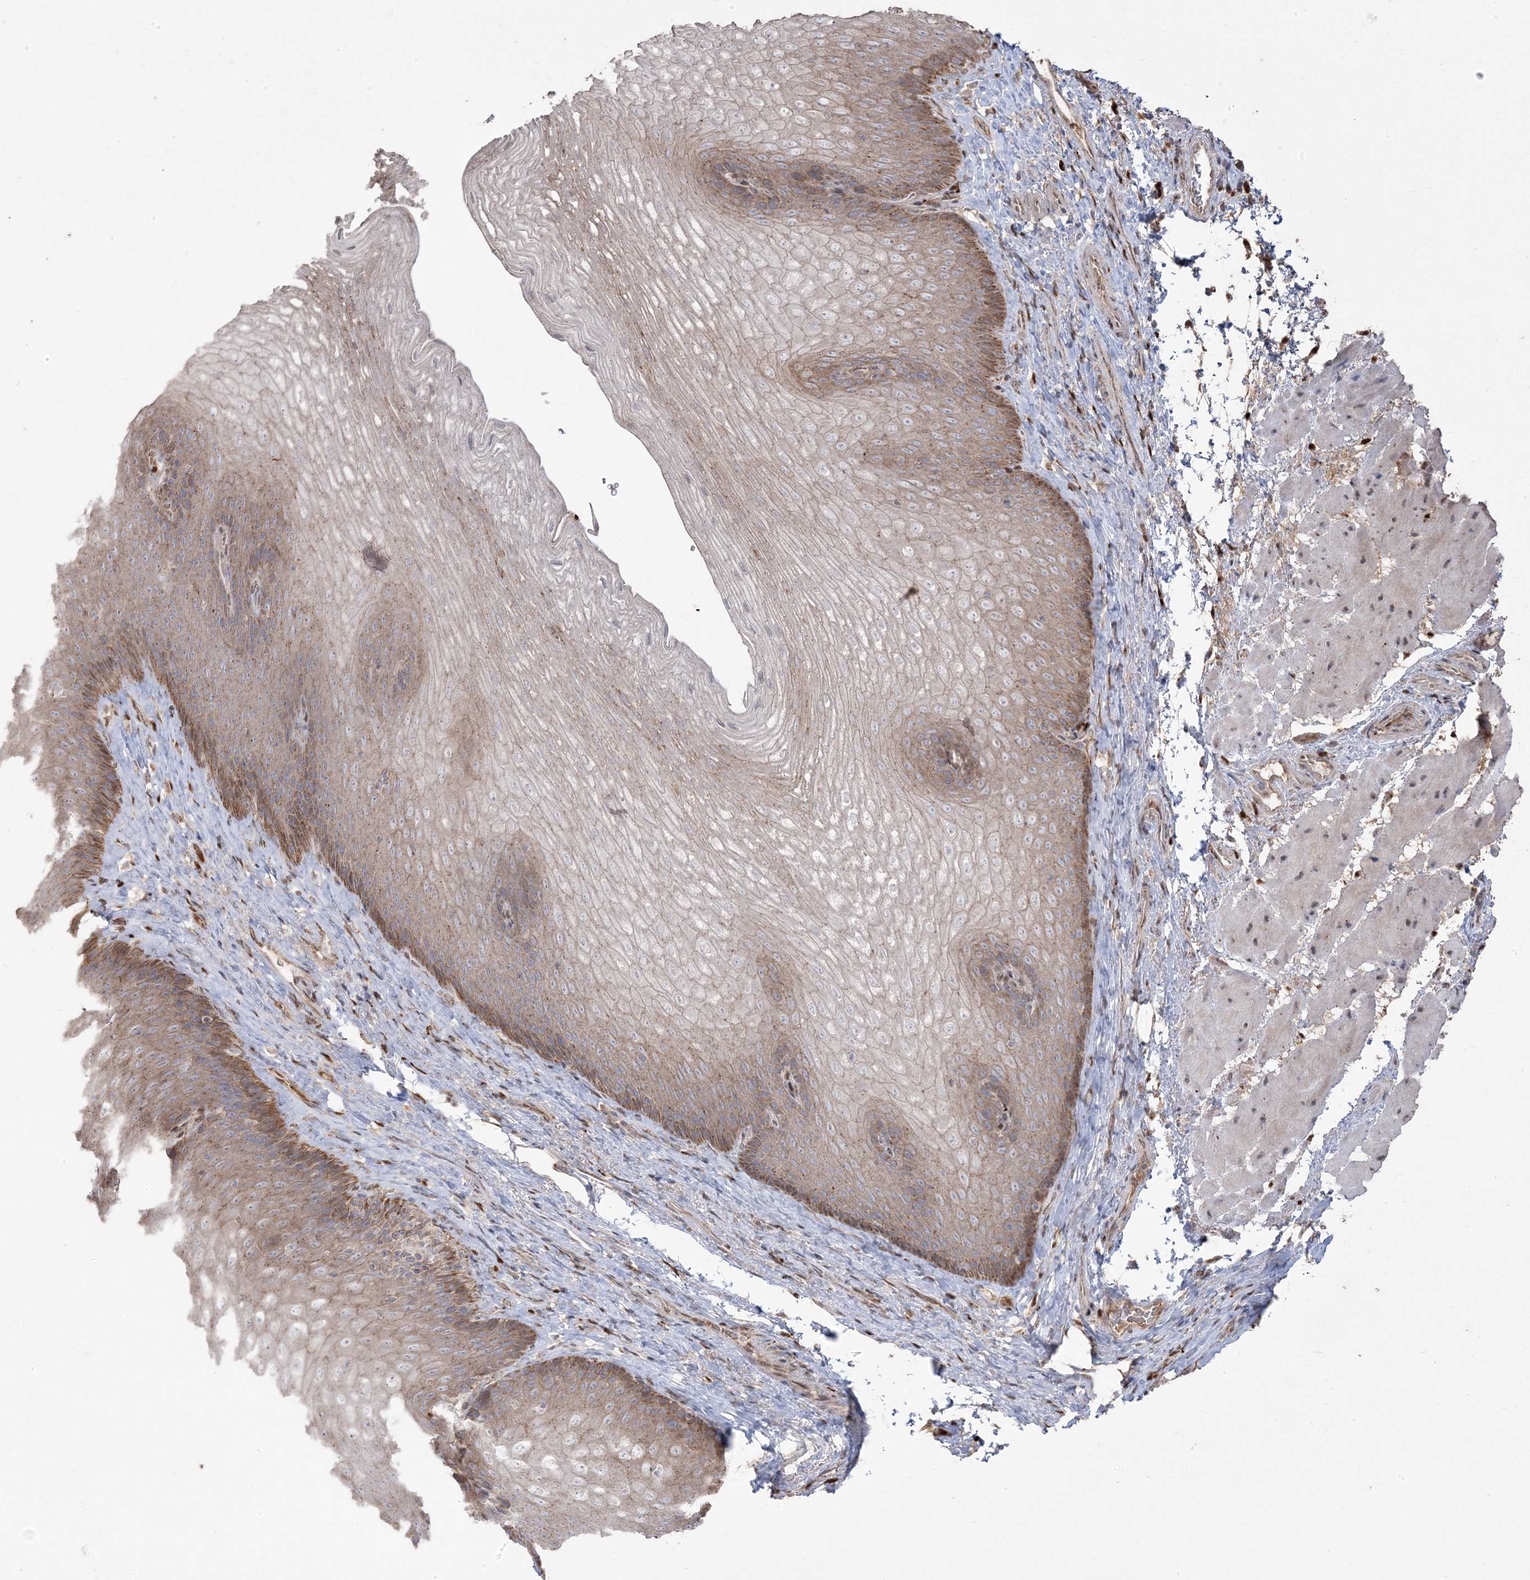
{"staining": {"intensity": "moderate", "quantity": "25%-75%", "location": "cytoplasmic/membranous,nuclear"}, "tissue": "esophagus", "cell_type": "Squamous epithelial cells", "image_type": "normal", "snomed": [{"axis": "morphology", "description": "Normal tissue, NOS"}, {"axis": "topography", "description": "Esophagus"}], "caption": "A photomicrograph of esophagus stained for a protein shows moderate cytoplasmic/membranous,nuclear brown staining in squamous epithelial cells.", "gene": "PPOX", "patient": {"sex": "female", "age": 66}}